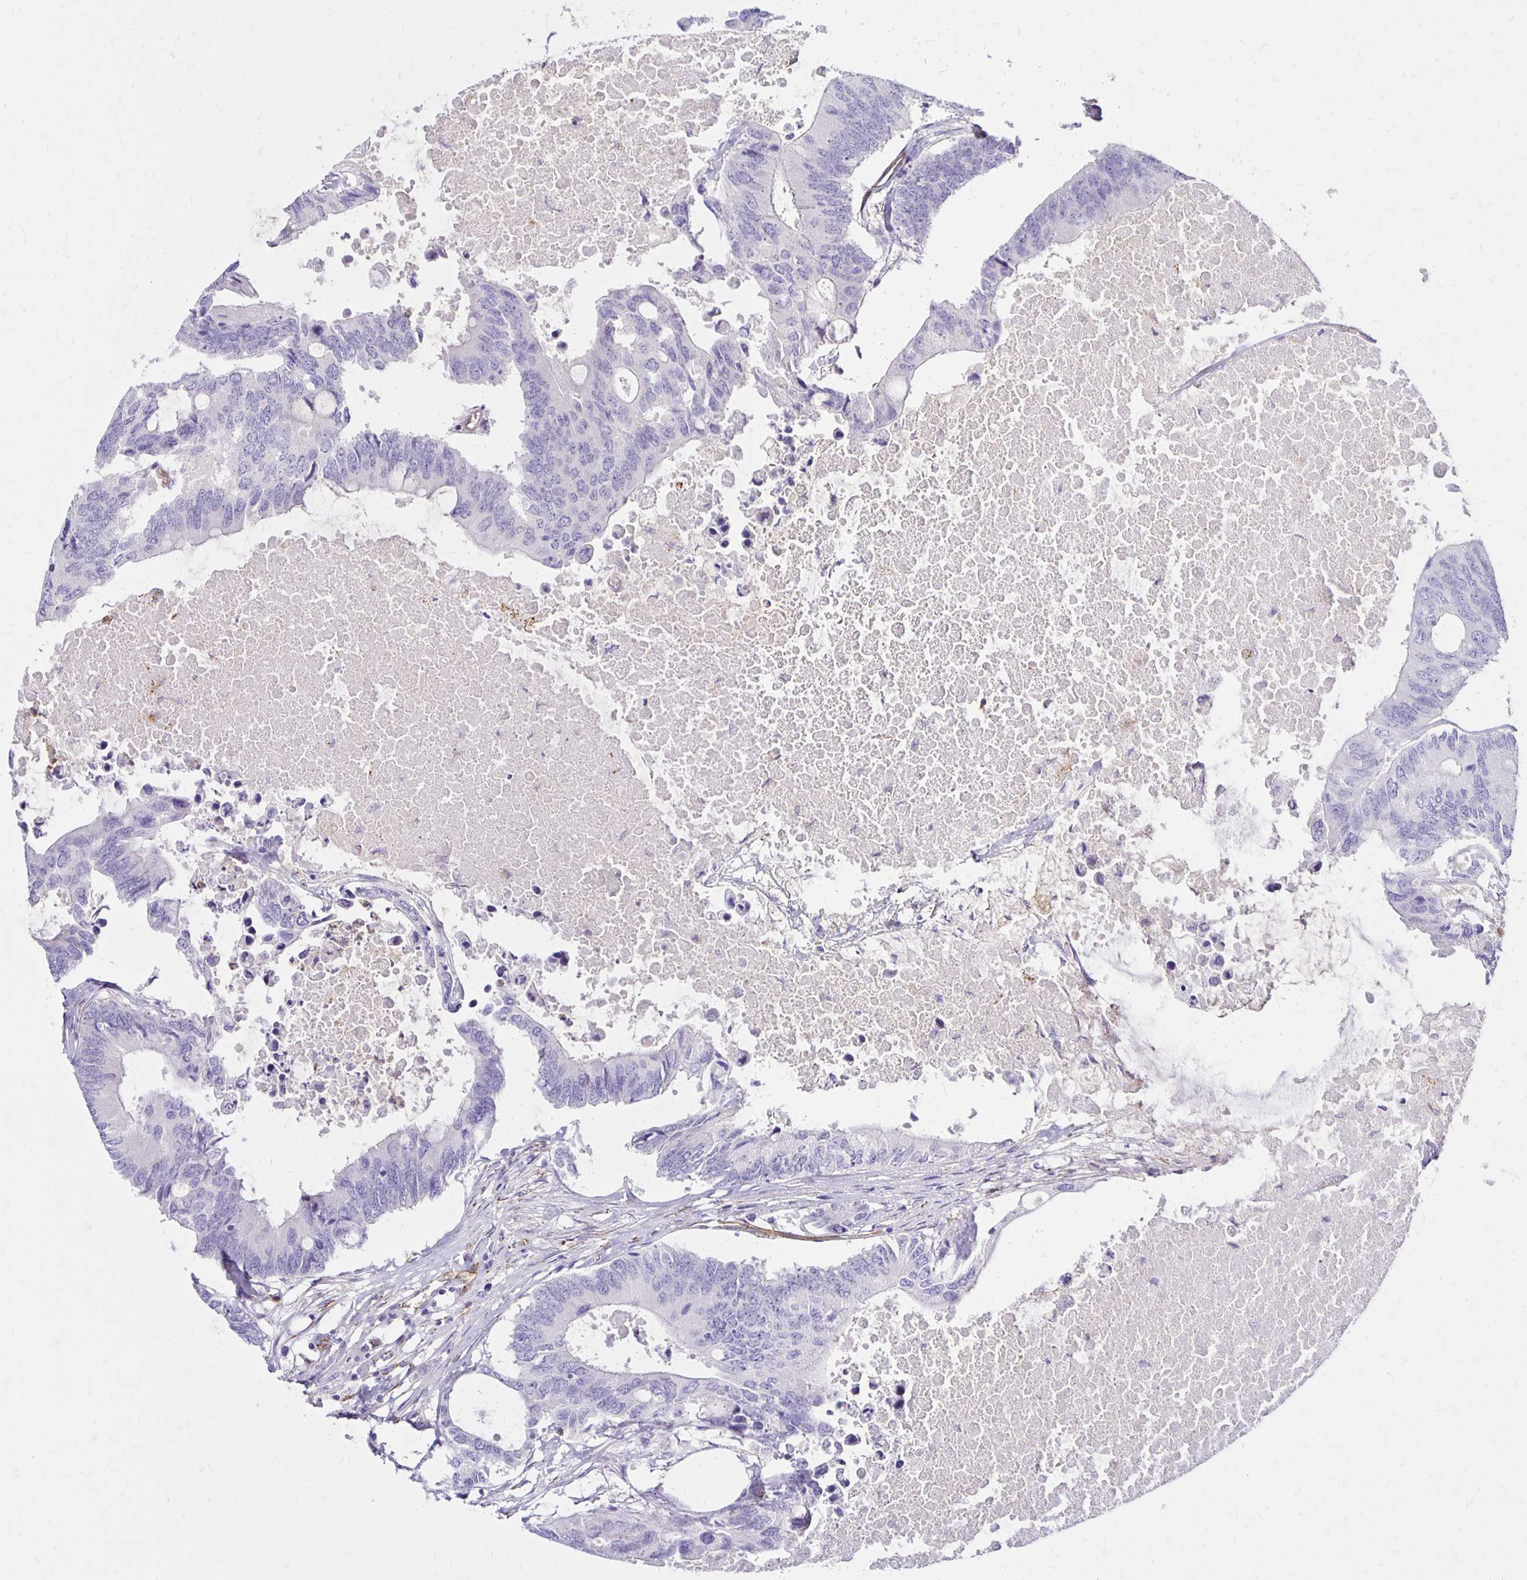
{"staining": {"intensity": "negative", "quantity": "none", "location": "none"}, "tissue": "colorectal cancer", "cell_type": "Tumor cells", "image_type": "cancer", "snomed": [{"axis": "morphology", "description": "Adenocarcinoma, NOS"}, {"axis": "topography", "description": "Colon"}], "caption": "Immunohistochemical staining of colorectal adenocarcinoma exhibits no significant expression in tumor cells.", "gene": "TTYH1", "patient": {"sex": "male", "age": 71}}